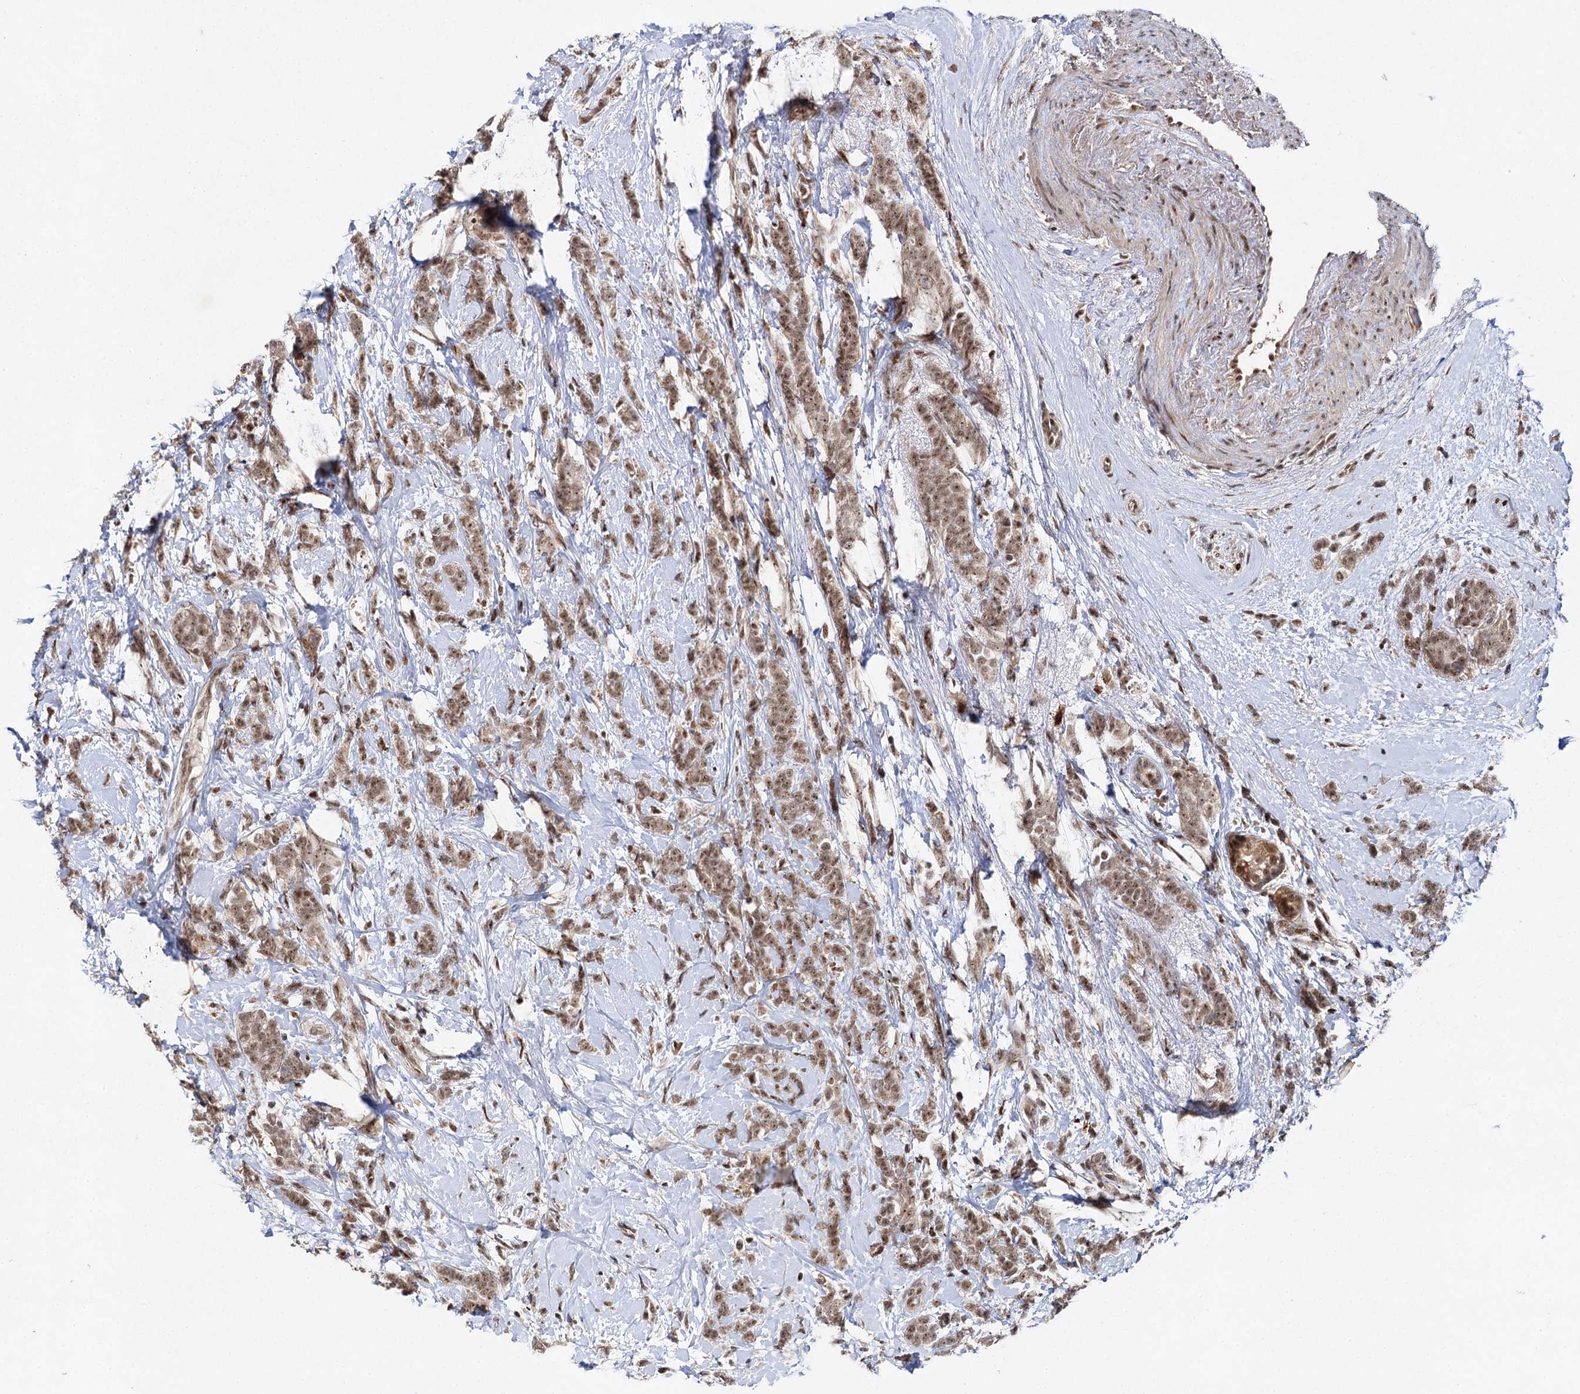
{"staining": {"intensity": "moderate", "quantity": ">75%", "location": "nuclear"}, "tissue": "breast cancer", "cell_type": "Tumor cells", "image_type": "cancer", "snomed": [{"axis": "morphology", "description": "Lobular carcinoma"}, {"axis": "topography", "description": "Breast"}], "caption": "Protein analysis of breast lobular carcinoma tissue exhibits moderate nuclear staining in about >75% of tumor cells. The protein is shown in brown color, while the nuclei are stained blue.", "gene": "BUD13", "patient": {"sex": "female", "age": 58}}